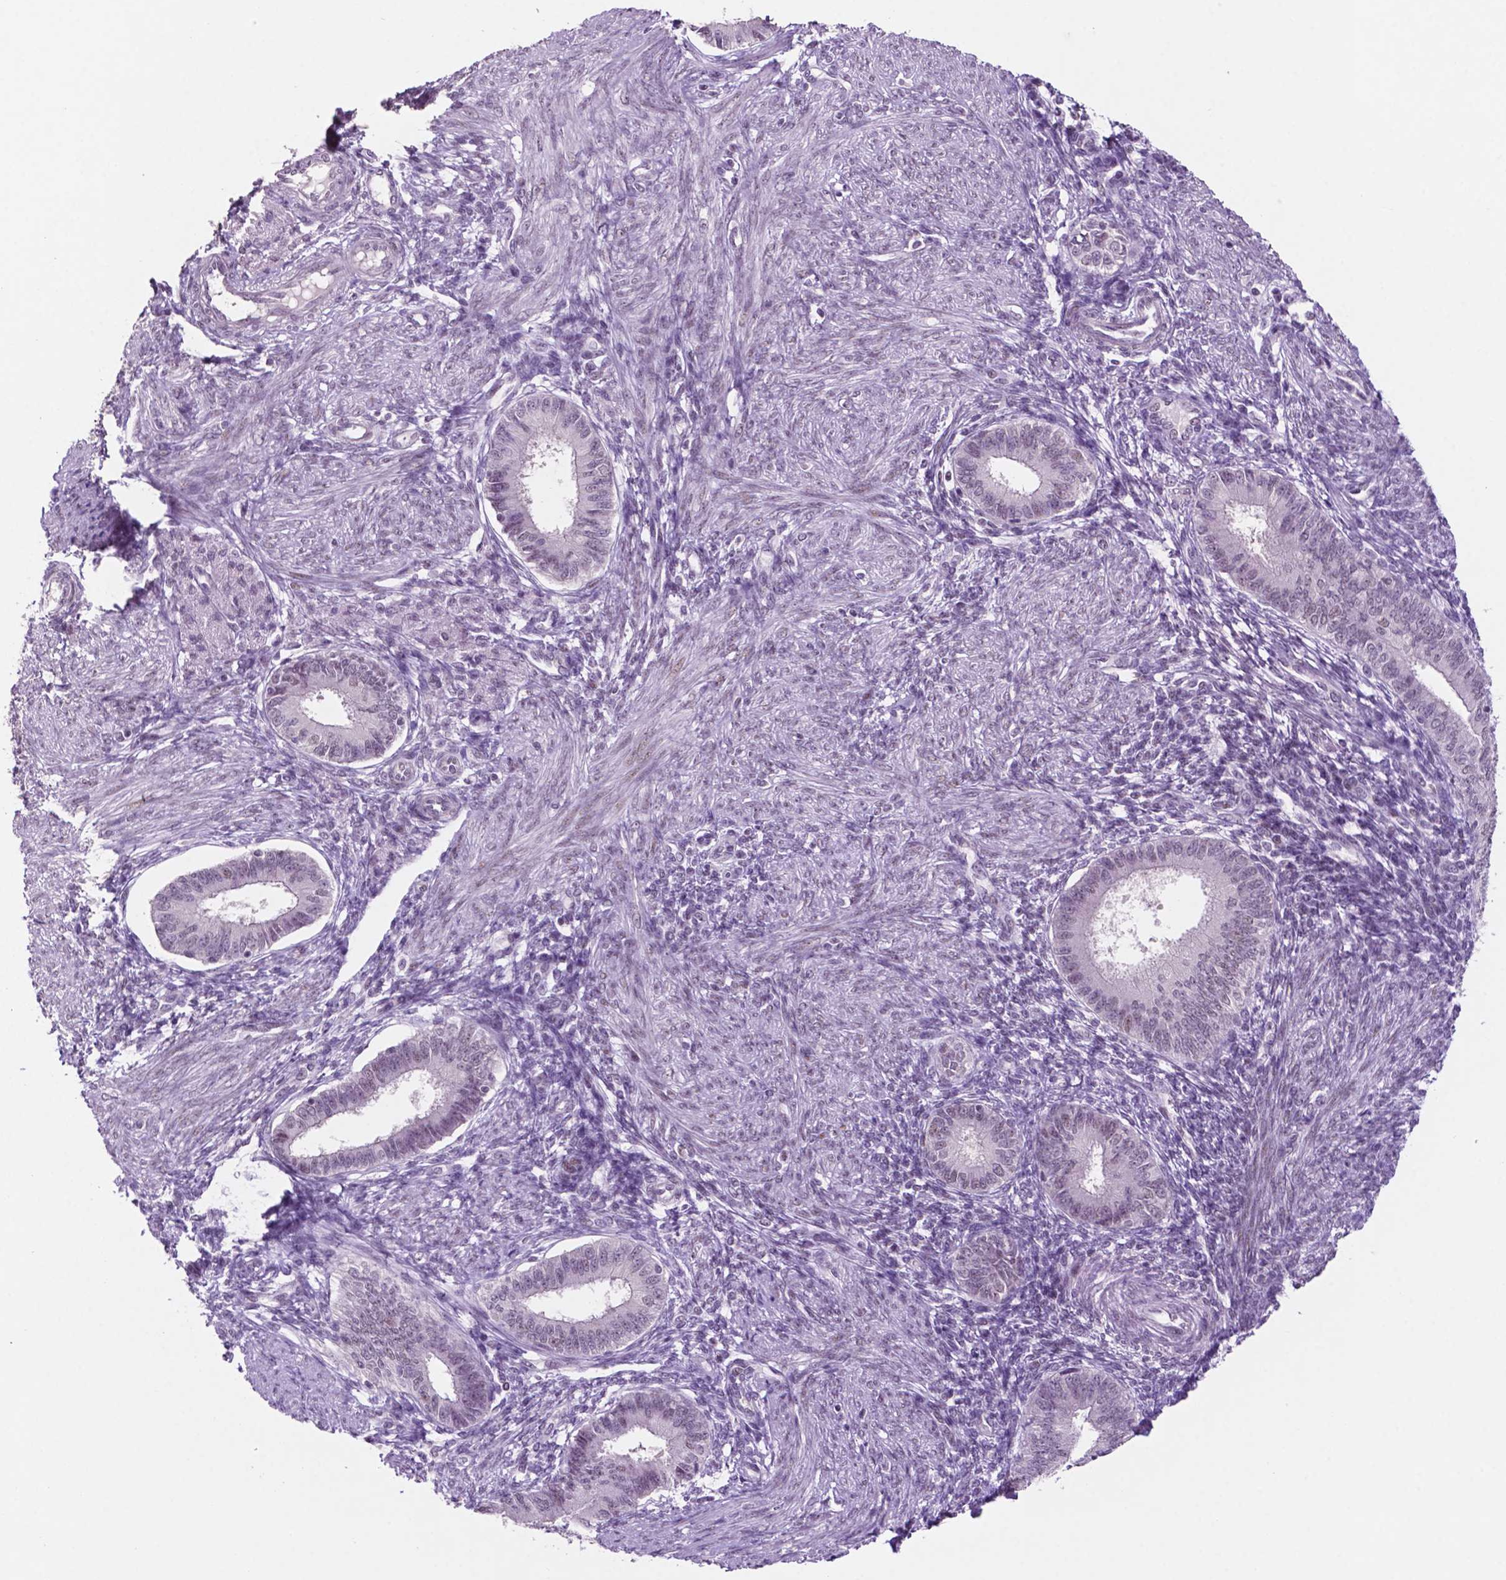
{"staining": {"intensity": "negative", "quantity": "none", "location": "none"}, "tissue": "endometrium", "cell_type": "Cells in endometrial stroma", "image_type": "normal", "snomed": [{"axis": "morphology", "description": "Normal tissue, NOS"}, {"axis": "topography", "description": "Endometrium"}], "caption": "Immunohistochemical staining of normal human endometrium reveals no significant expression in cells in endometrial stroma. The staining is performed using DAB (3,3'-diaminobenzidine) brown chromogen with nuclei counter-stained in using hematoxylin.", "gene": "NCOR1", "patient": {"sex": "female", "age": 39}}